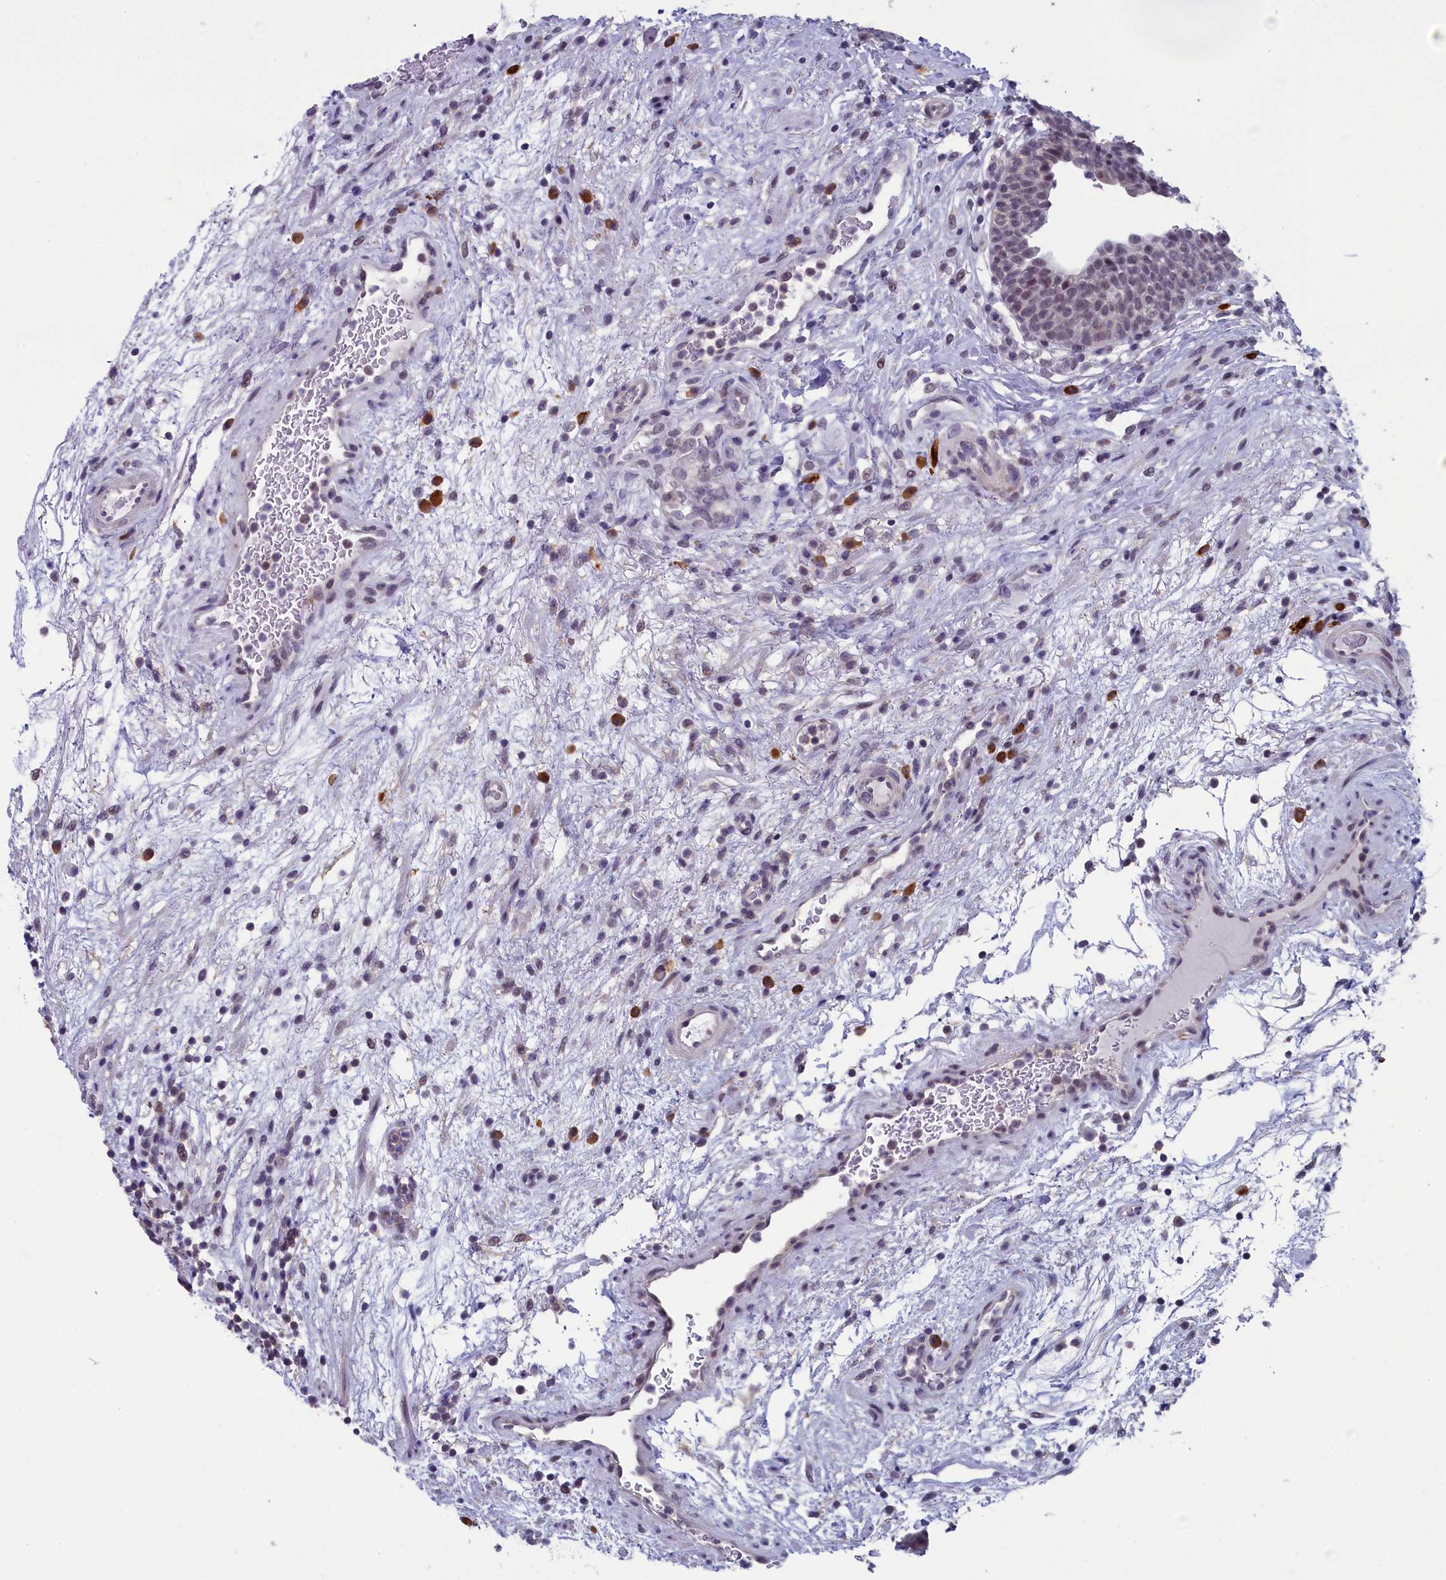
{"staining": {"intensity": "weak", "quantity": "<25%", "location": "nuclear"}, "tissue": "urinary bladder", "cell_type": "Urothelial cells", "image_type": "normal", "snomed": [{"axis": "morphology", "description": "Normal tissue, NOS"}, {"axis": "topography", "description": "Urinary bladder"}], "caption": "Micrograph shows no protein staining in urothelial cells of benign urinary bladder. Brightfield microscopy of immunohistochemistry stained with DAB (3,3'-diaminobenzidine) (brown) and hematoxylin (blue), captured at high magnification.", "gene": "CNEP1R1", "patient": {"sex": "male", "age": 71}}